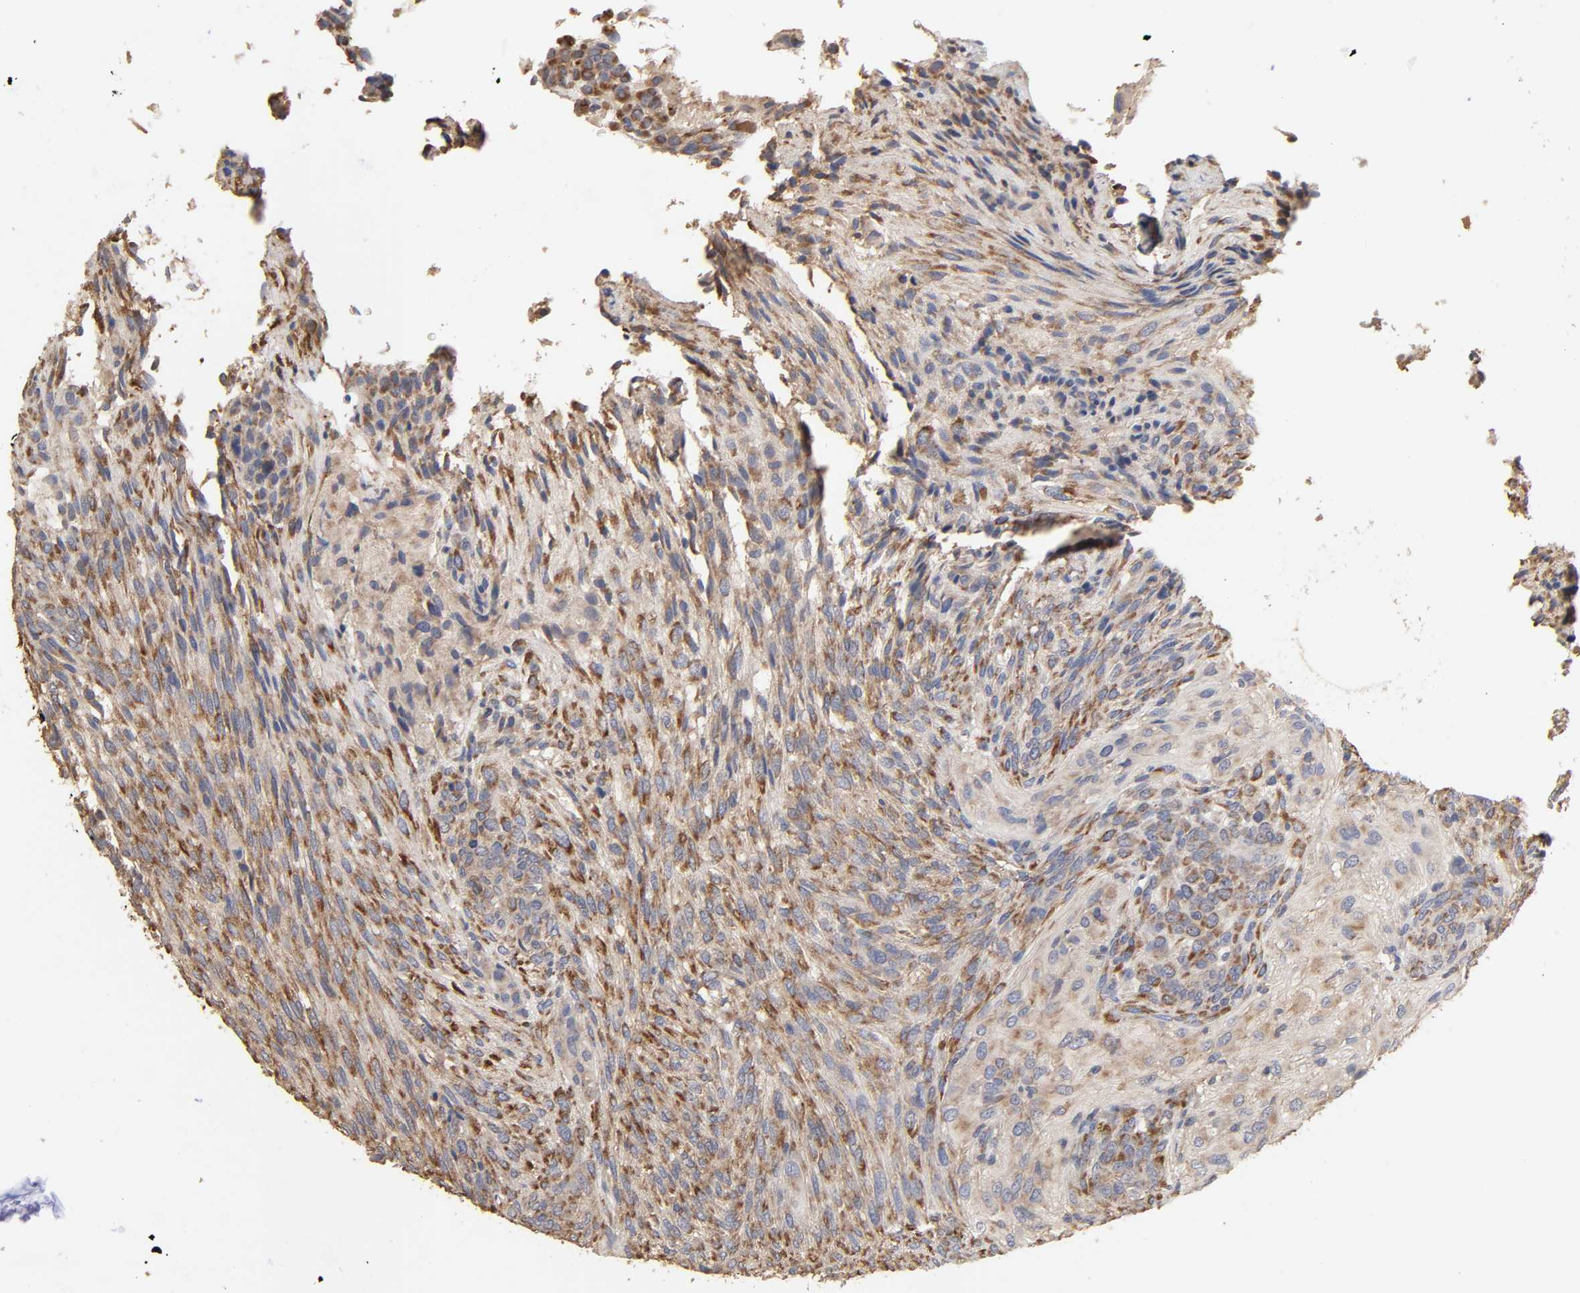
{"staining": {"intensity": "moderate", "quantity": ">75%", "location": "cytoplasmic/membranous"}, "tissue": "glioma", "cell_type": "Tumor cells", "image_type": "cancer", "snomed": [{"axis": "morphology", "description": "Glioma, malignant, High grade"}, {"axis": "topography", "description": "Cerebral cortex"}], "caption": "Malignant glioma (high-grade) stained with a protein marker reveals moderate staining in tumor cells.", "gene": "EIF4G2", "patient": {"sex": "female", "age": 55}}